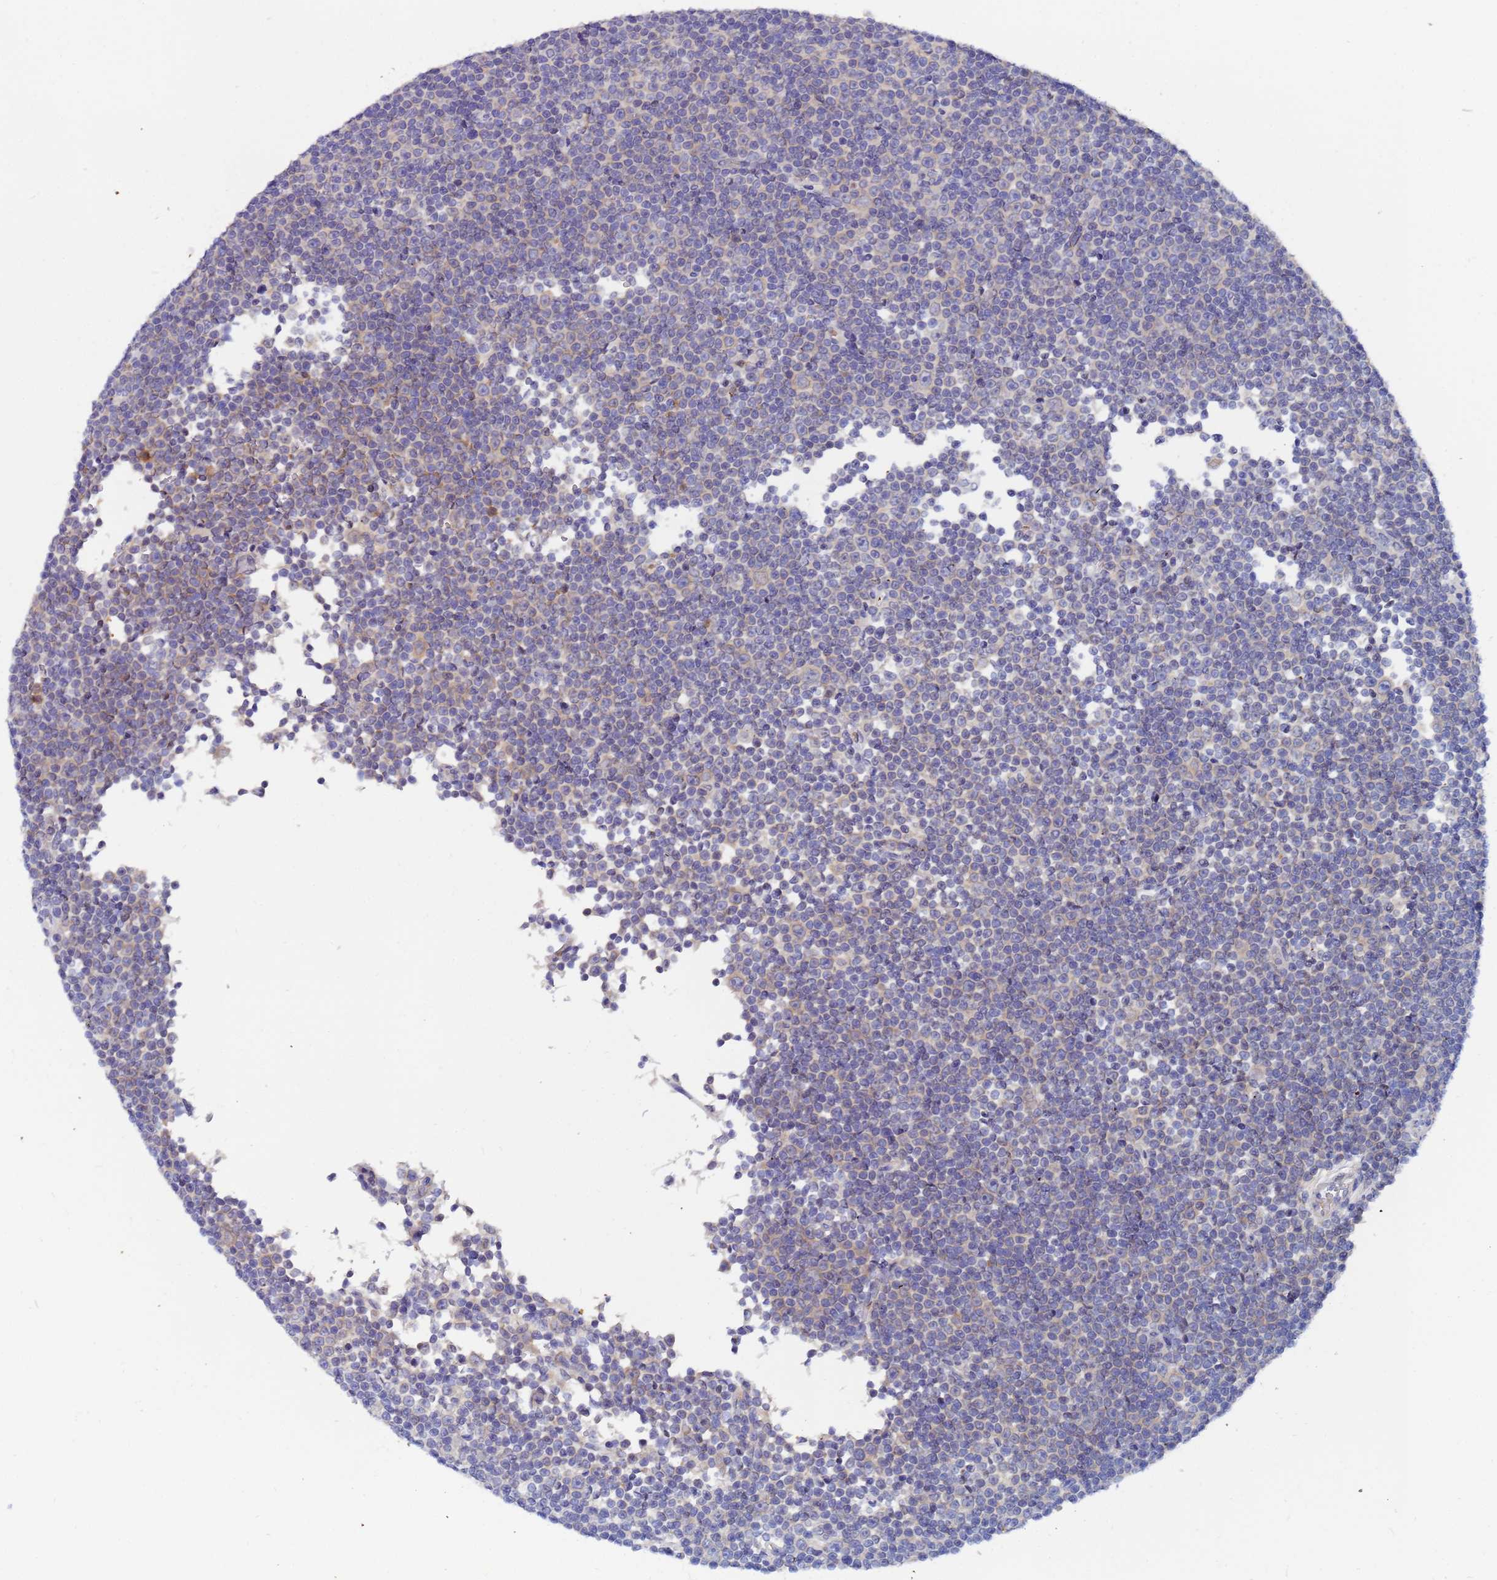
{"staining": {"intensity": "weak", "quantity": "<25%", "location": "cytoplasmic/membranous"}, "tissue": "lymphoma", "cell_type": "Tumor cells", "image_type": "cancer", "snomed": [{"axis": "morphology", "description": "Malignant lymphoma, non-Hodgkin's type, Low grade"}, {"axis": "topography", "description": "Lymph node"}], "caption": "This is an immunohistochemistry (IHC) histopathology image of human low-grade malignant lymphoma, non-Hodgkin's type. There is no positivity in tumor cells.", "gene": "TTLL11", "patient": {"sex": "female", "age": 67}}